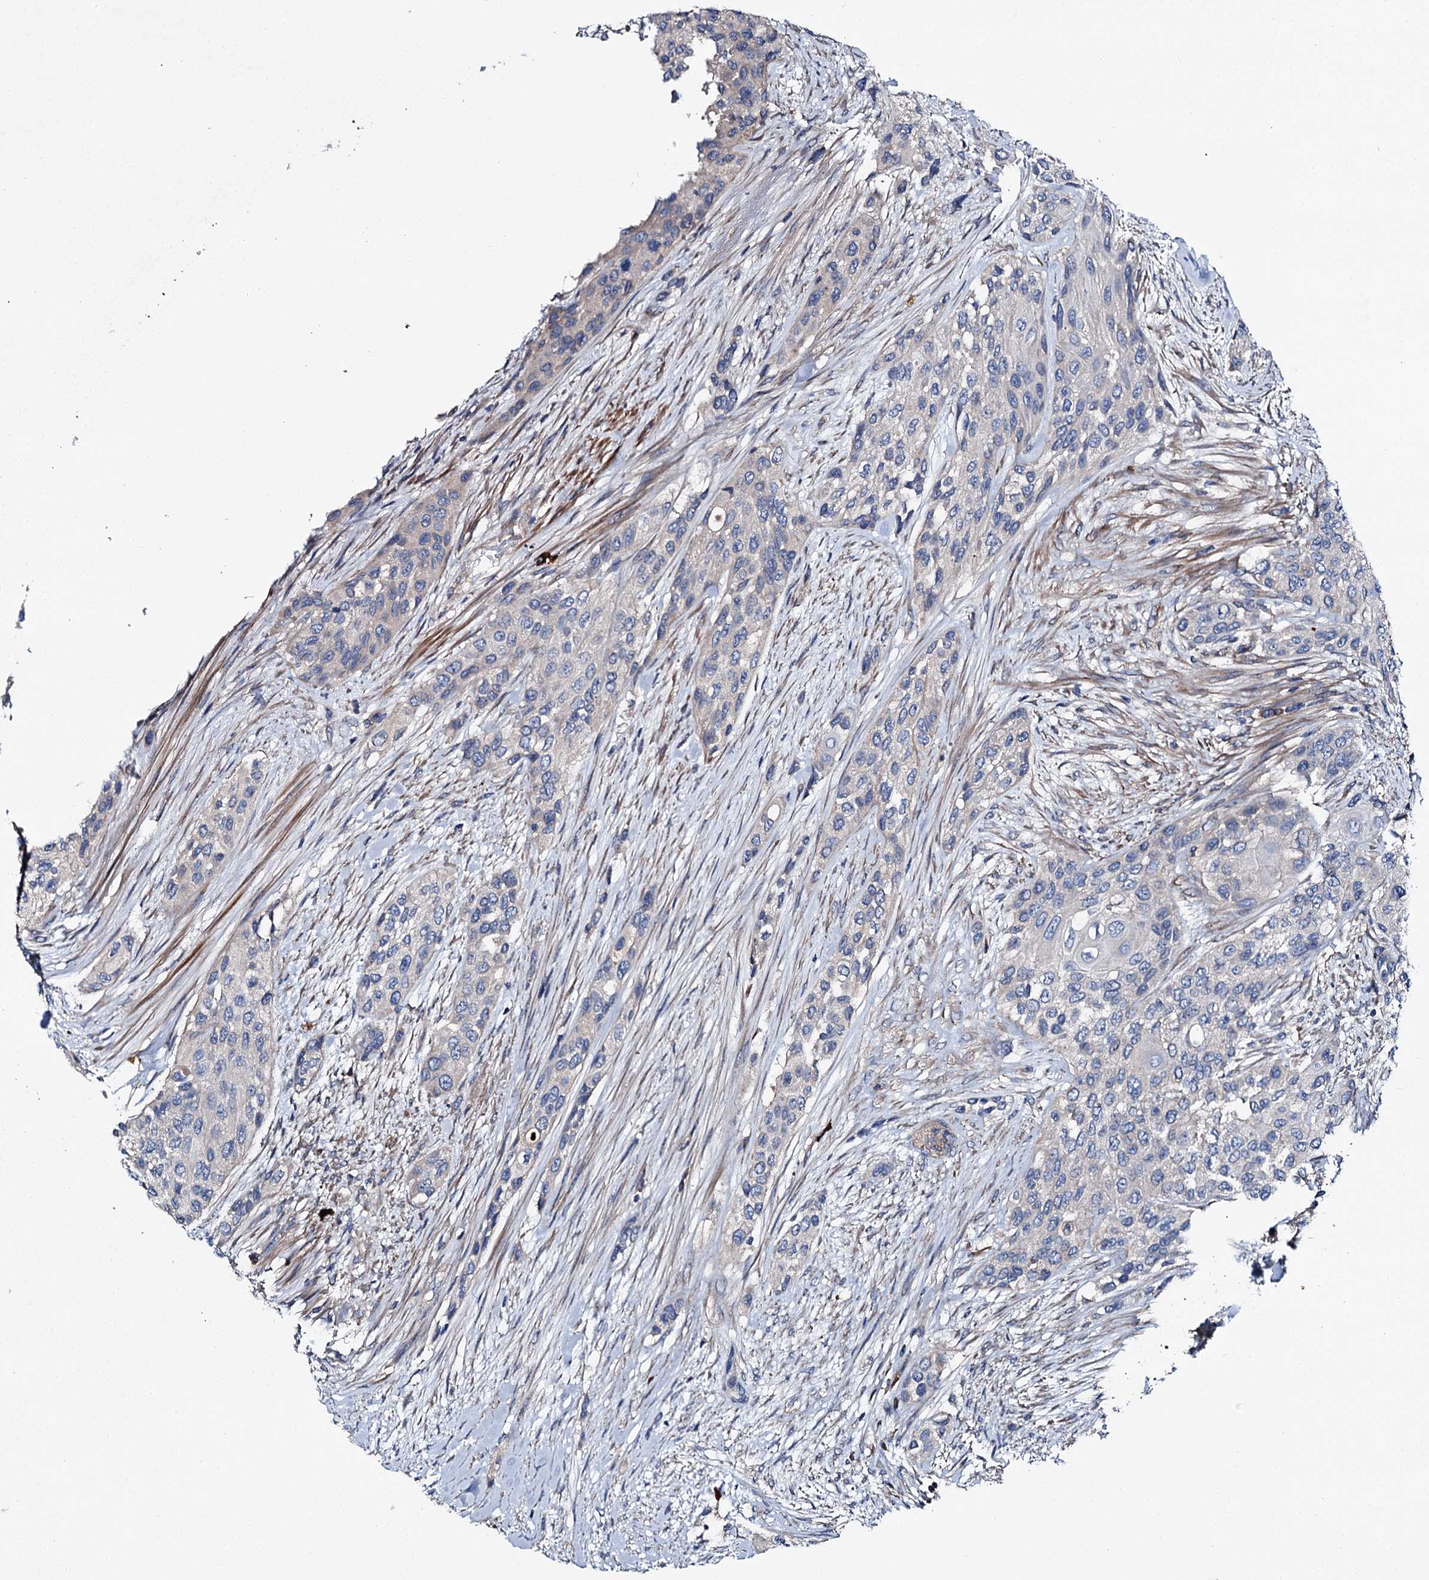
{"staining": {"intensity": "negative", "quantity": "none", "location": "none"}, "tissue": "urothelial cancer", "cell_type": "Tumor cells", "image_type": "cancer", "snomed": [{"axis": "morphology", "description": "Normal tissue, NOS"}, {"axis": "morphology", "description": "Urothelial carcinoma, High grade"}, {"axis": "topography", "description": "Vascular tissue"}, {"axis": "topography", "description": "Urinary bladder"}], "caption": "Tumor cells are negative for brown protein staining in urothelial cancer. Brightfield microscopy of immunohistochemistry stained with DAB (brown) and hematoxylin (blue), captured at high magnification.", "gene": "SLC22A25", "patient": {"sex": "female", "age": 56}}